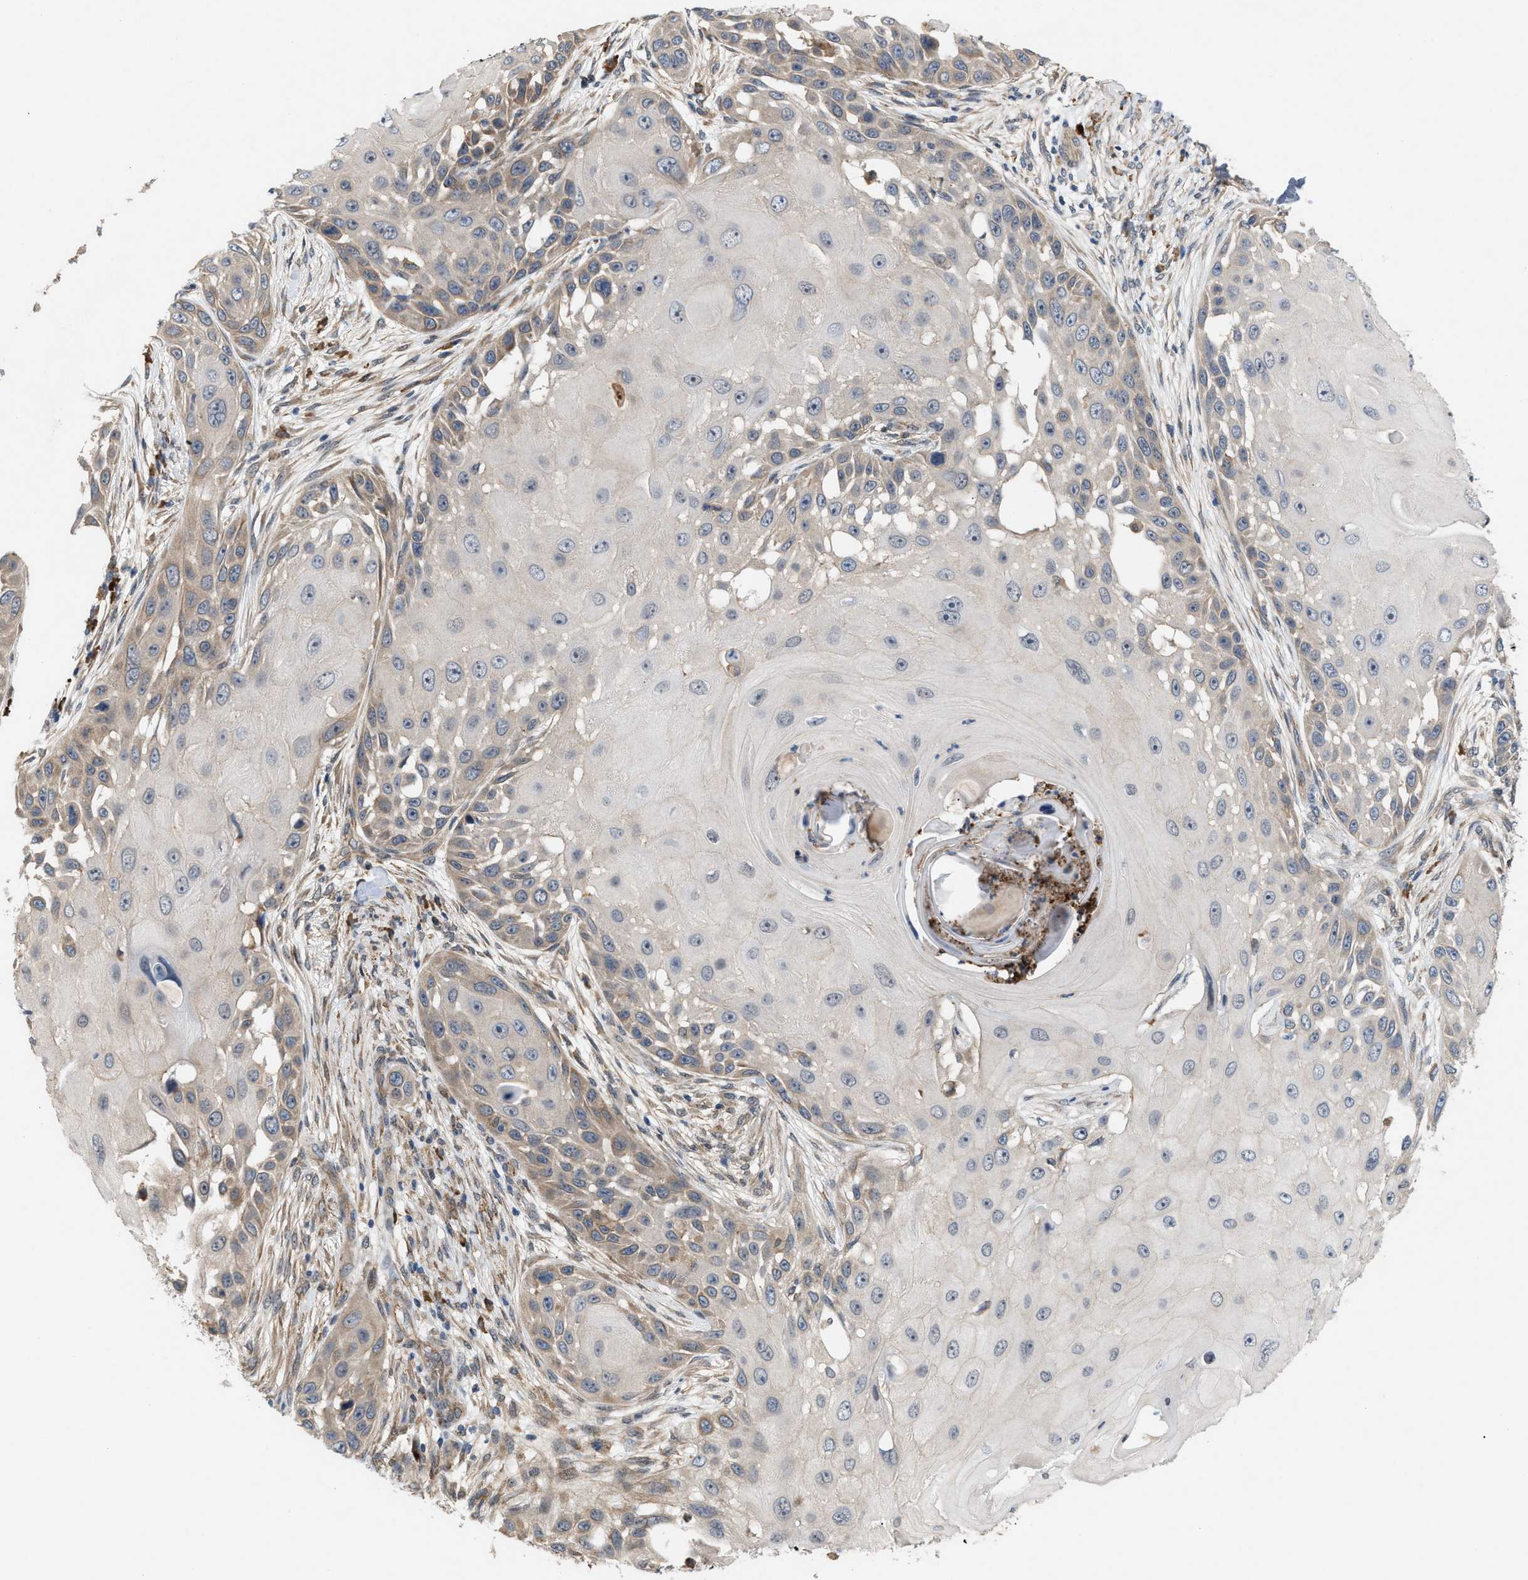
{"staining": {"intensity": "weak", "quantity": "<25%", "location": "cytoplasmic/membranous"}, "tissue": "skin cancer", "cell_type": "Tumor cells", "image_type": "cancer", "snomed": [{"axis": "morphology", "description": "Squamous cell carcinoma, NOS"}, {"axis": "topography", "description": "Skin"}], "caption": "Tumor cells are negative for brown protein staining in skin cancer.", "gene": "MFSD6", "patient": {"sex": "female", "age": 44}}